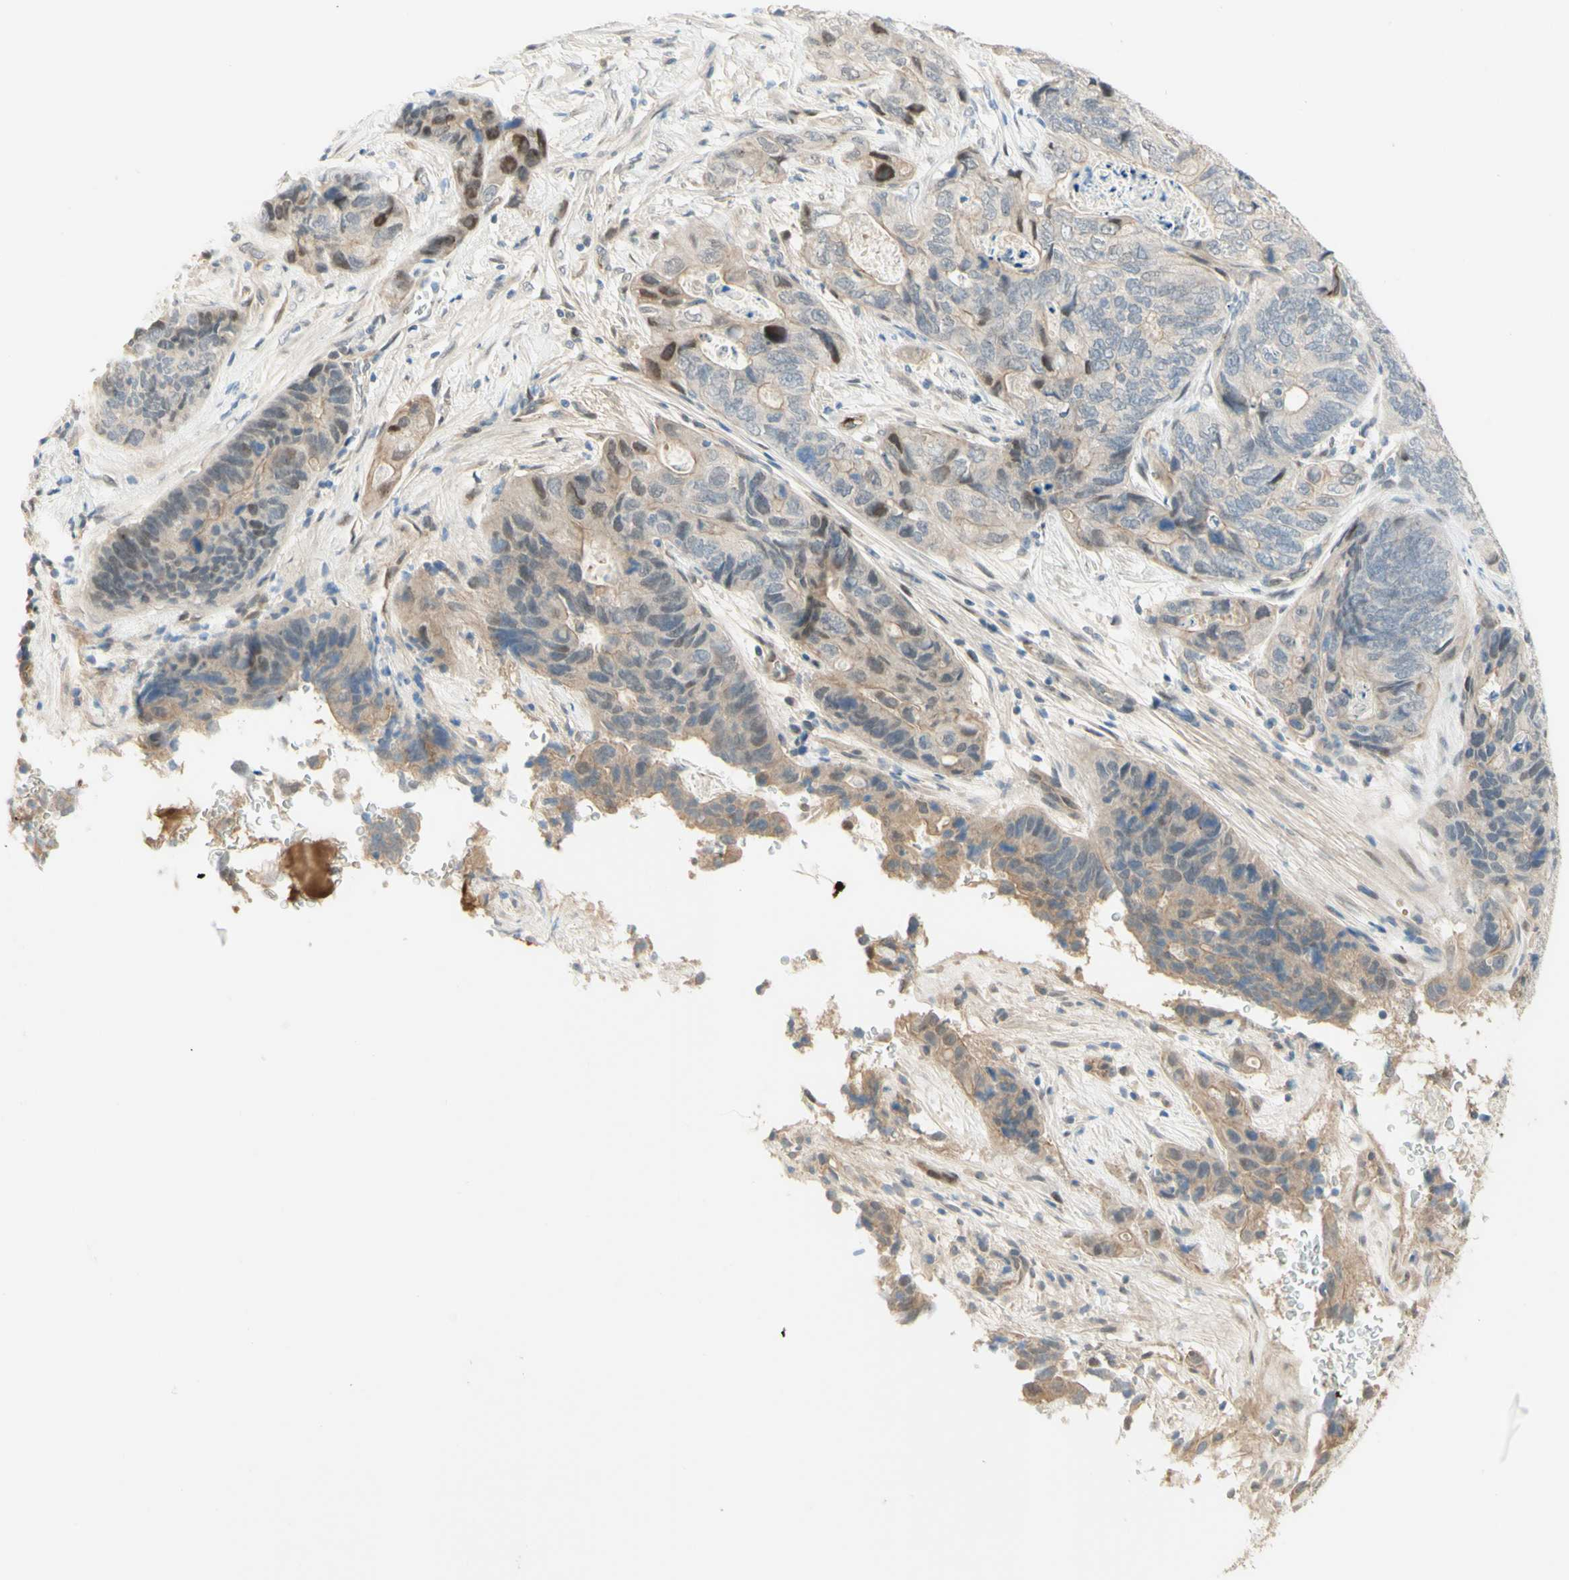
{"staining": {"intensity": "weak", "quantity": "<25%", "location": "cytoplasmic/membranous,nuclear"}, "tissue": "stomach cancer", "cell_type": "Tumor cells", "image_type": "cancer", "snomed": [{"axis": "morphology", "description": "Adenocarcinoma, NOS"}, {"axis": "topography", "description": "Stomach"}], "caption": "There is no significant expression in tumor cells of stomach cancer. (Brightfield microscopy of DAB (3,3'-diaminobenzidine) IHC at high magnification).", "gene": "ANGPT2", "patient": {"sex": "female", "age": 89}}